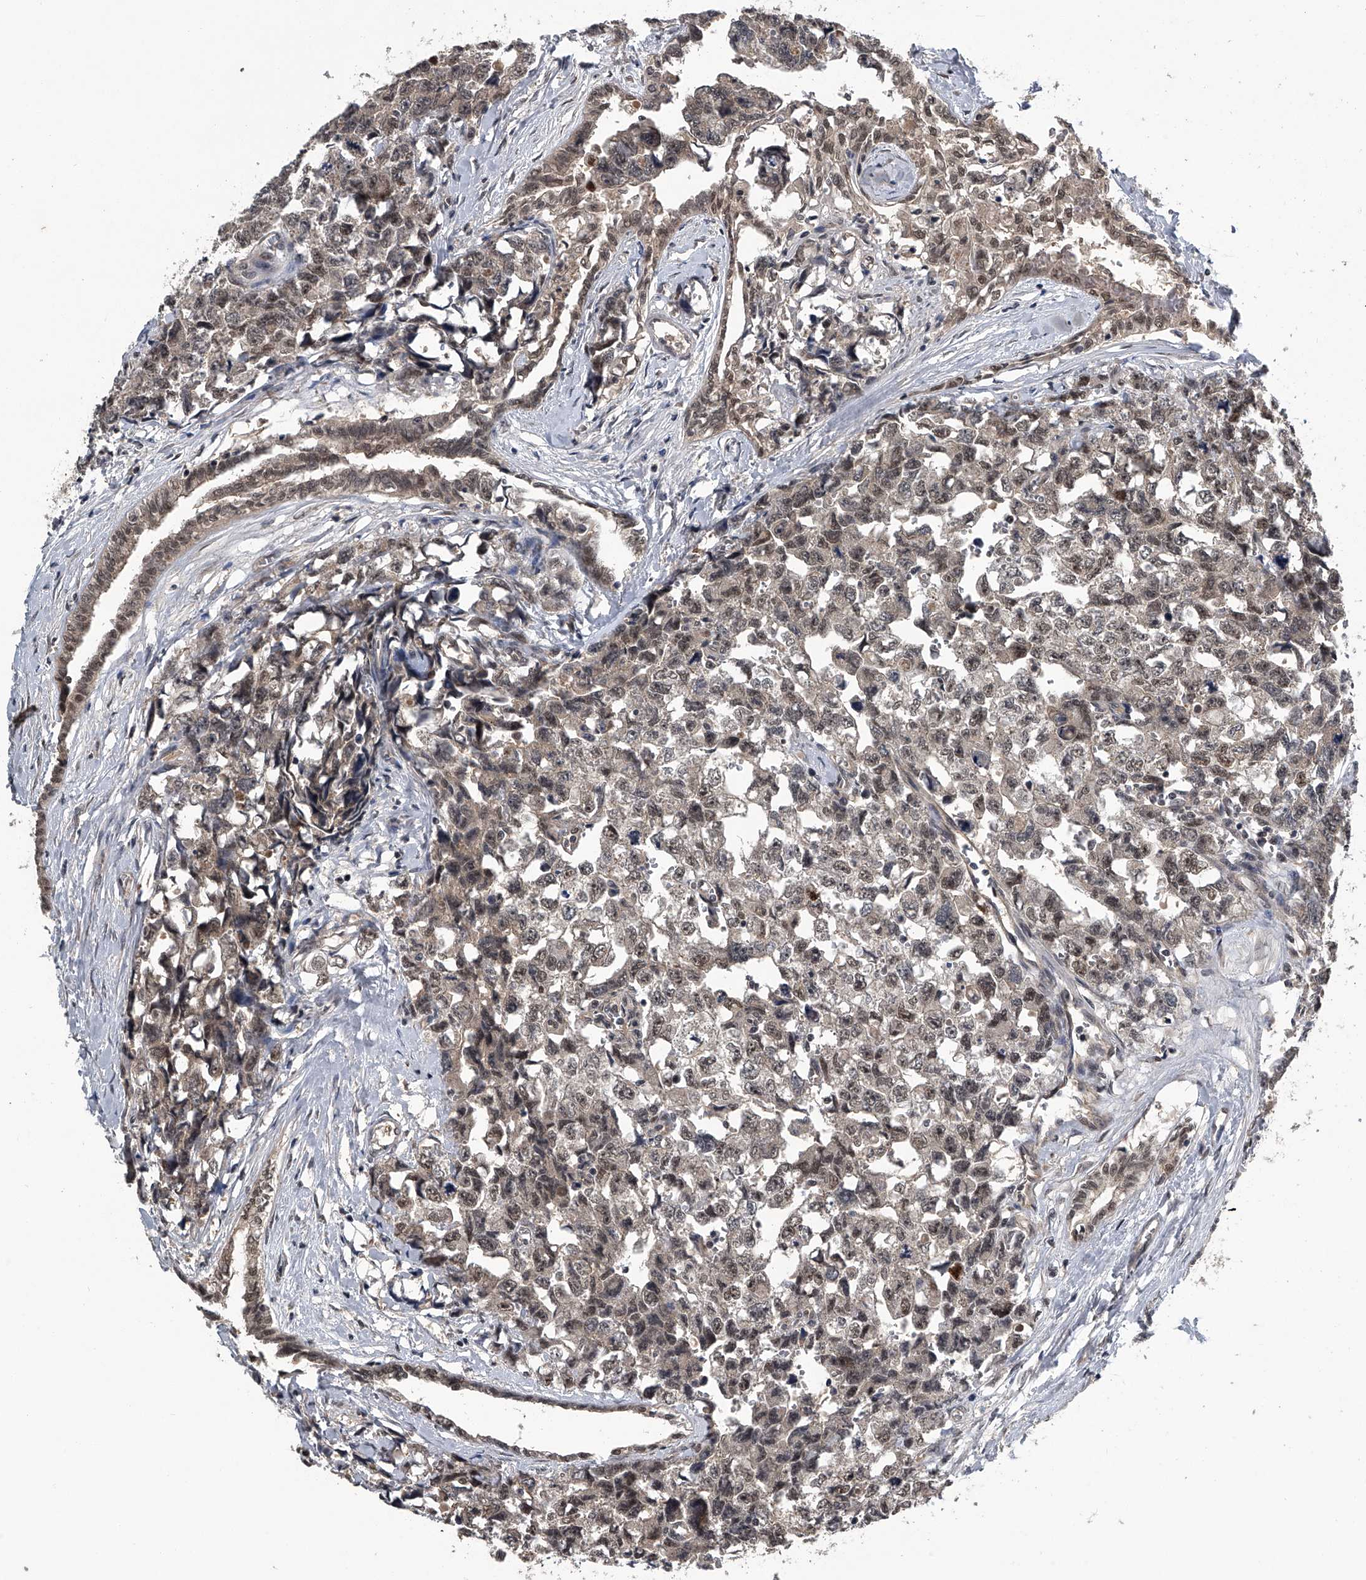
{"staining": {"intensity": "moderate", "quantity": "25%-75%", "location": "nuclear"}, "tissue": "testis cancer", "cell_type": "Tumor cells", "image_type": "cancer", "snomed": [{"axis": "morphology", "description": "Carcinoma, Embryonal, NOS"}, {"axis": "topography", "description": "Testis"}], "caption": "Protein expression analysis of embryonal carcinoma (testis) exhibits moderate nuclear staining in approximately 25%-75% of tumor cells.", "gene": "SLC12A8", "patient": {"sex": "male", "age": 31}}